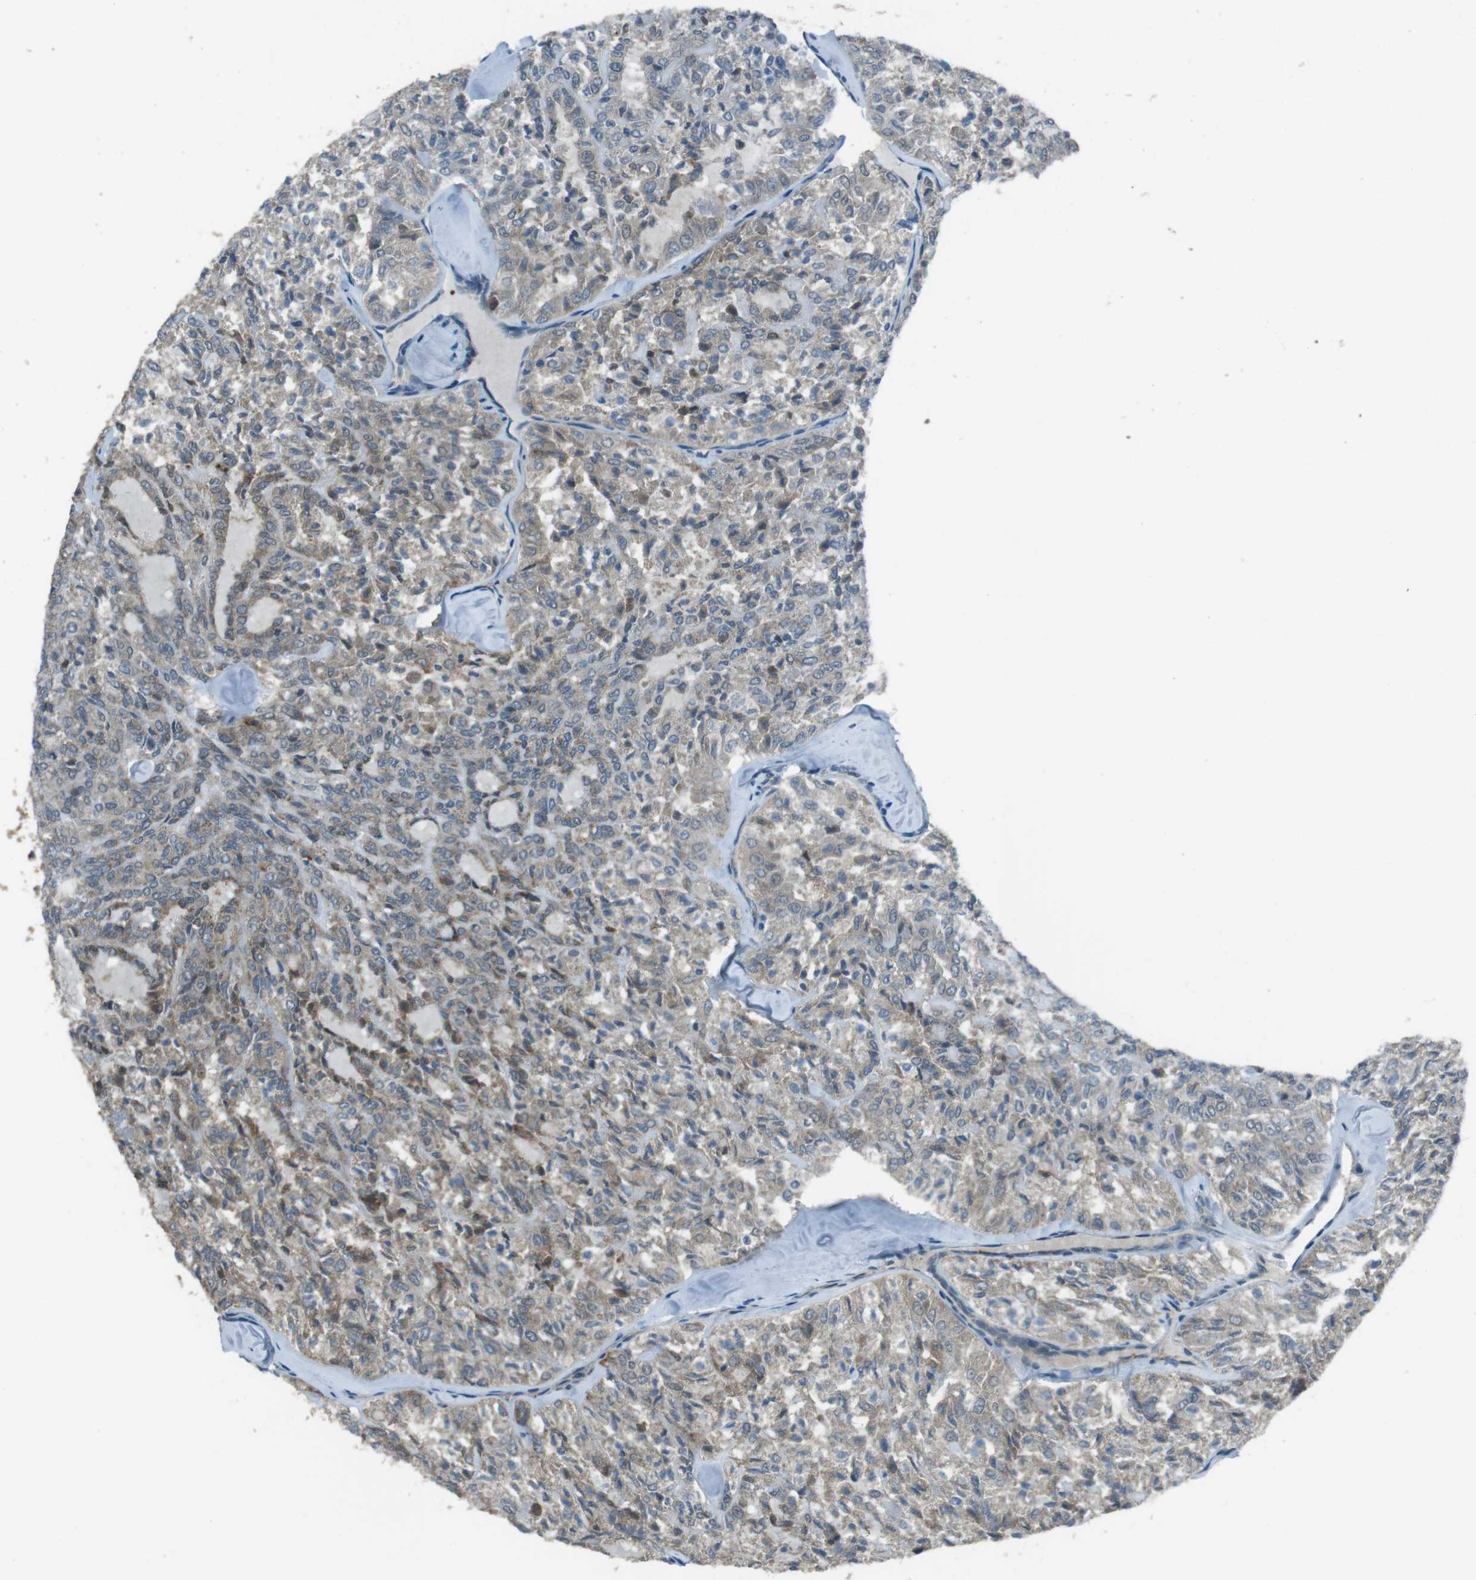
{"staining": {"intensity": "weak", "quantity": ">75%", "location": "cytoplasmic/membranous"}, "tissue": "thyroid cancer", "cell_type": "Tumor cells", "image_type": "cancer", "snomed": [{"axis": "morphology", "description": "Follicular adenoma carcinoma, NOS"}, {"axis": "topography", "description": "Thyroid gland"}], "caption": "Protein staining exhibits weak cytoplasmic/membranous expression in approximately >75% of tumor cells in follicular adenoma carcinoma (thyroid). Immunohistochemistry (ihc) stains the protein in brown and the nuclei are stained blue.", "gene": "MFAP3", "patient": {"sex": "male", "age": 75}}